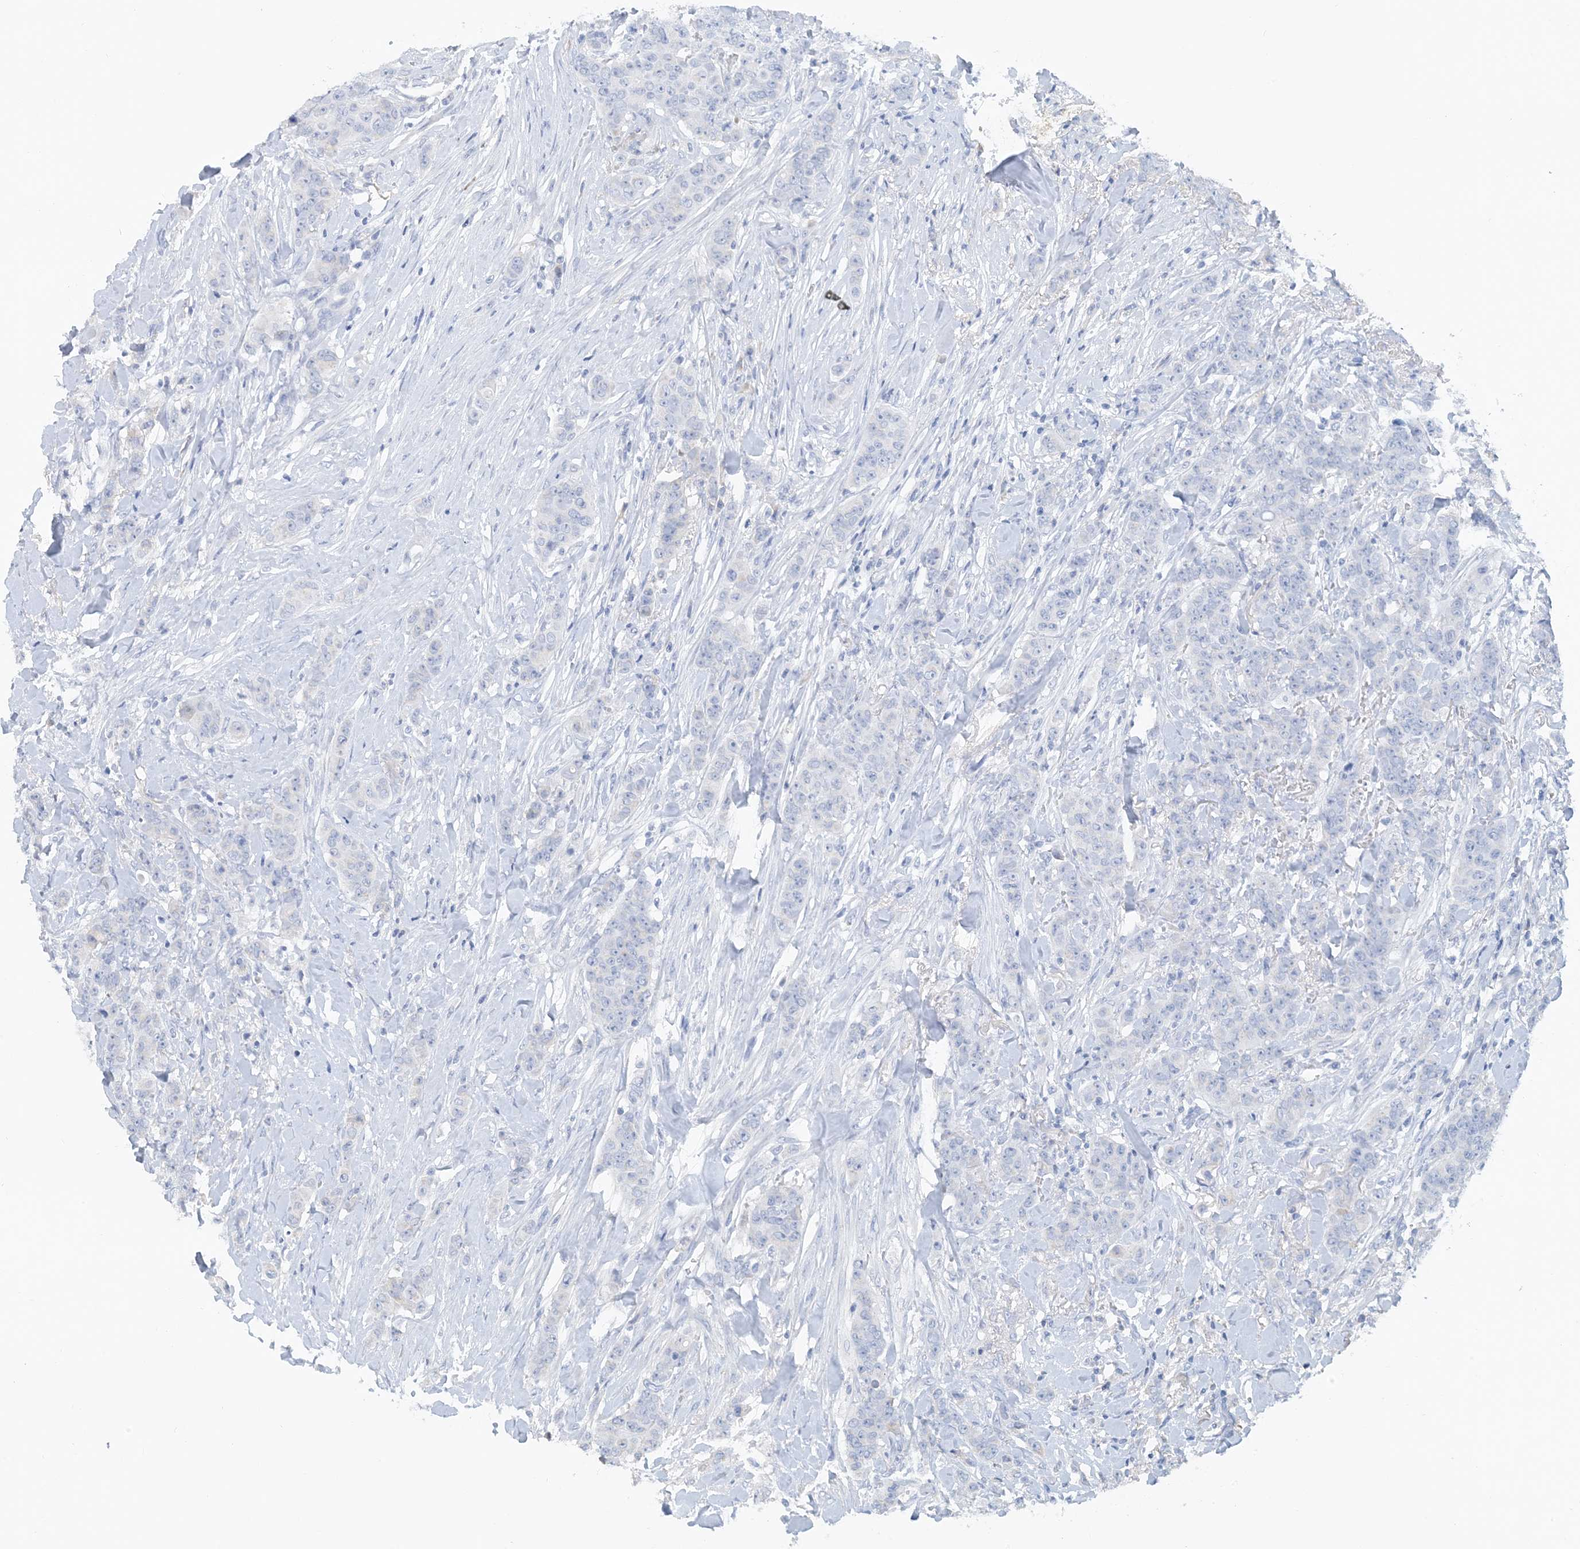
{"staining": {"intensity": "negative", "quantity": "none", "location": "none"}, "tissue": "breast cancer", "cell_type": "Tumor cells", "image_type": "cancer", "snomed": [{"axis": "morphology", "description": "Duct carcinoma"}, {"axis": "topography", "description": "Breast"}], "caption": "This micrograph is of breast cancer (intraductal carcinoma) stained with IHC to label a protein in brown with the nuclei are counter-stained blue. There is no positivity in tumor cells.", "gene": "CTRL", "patient": {"sex": "female", "age": 40}}